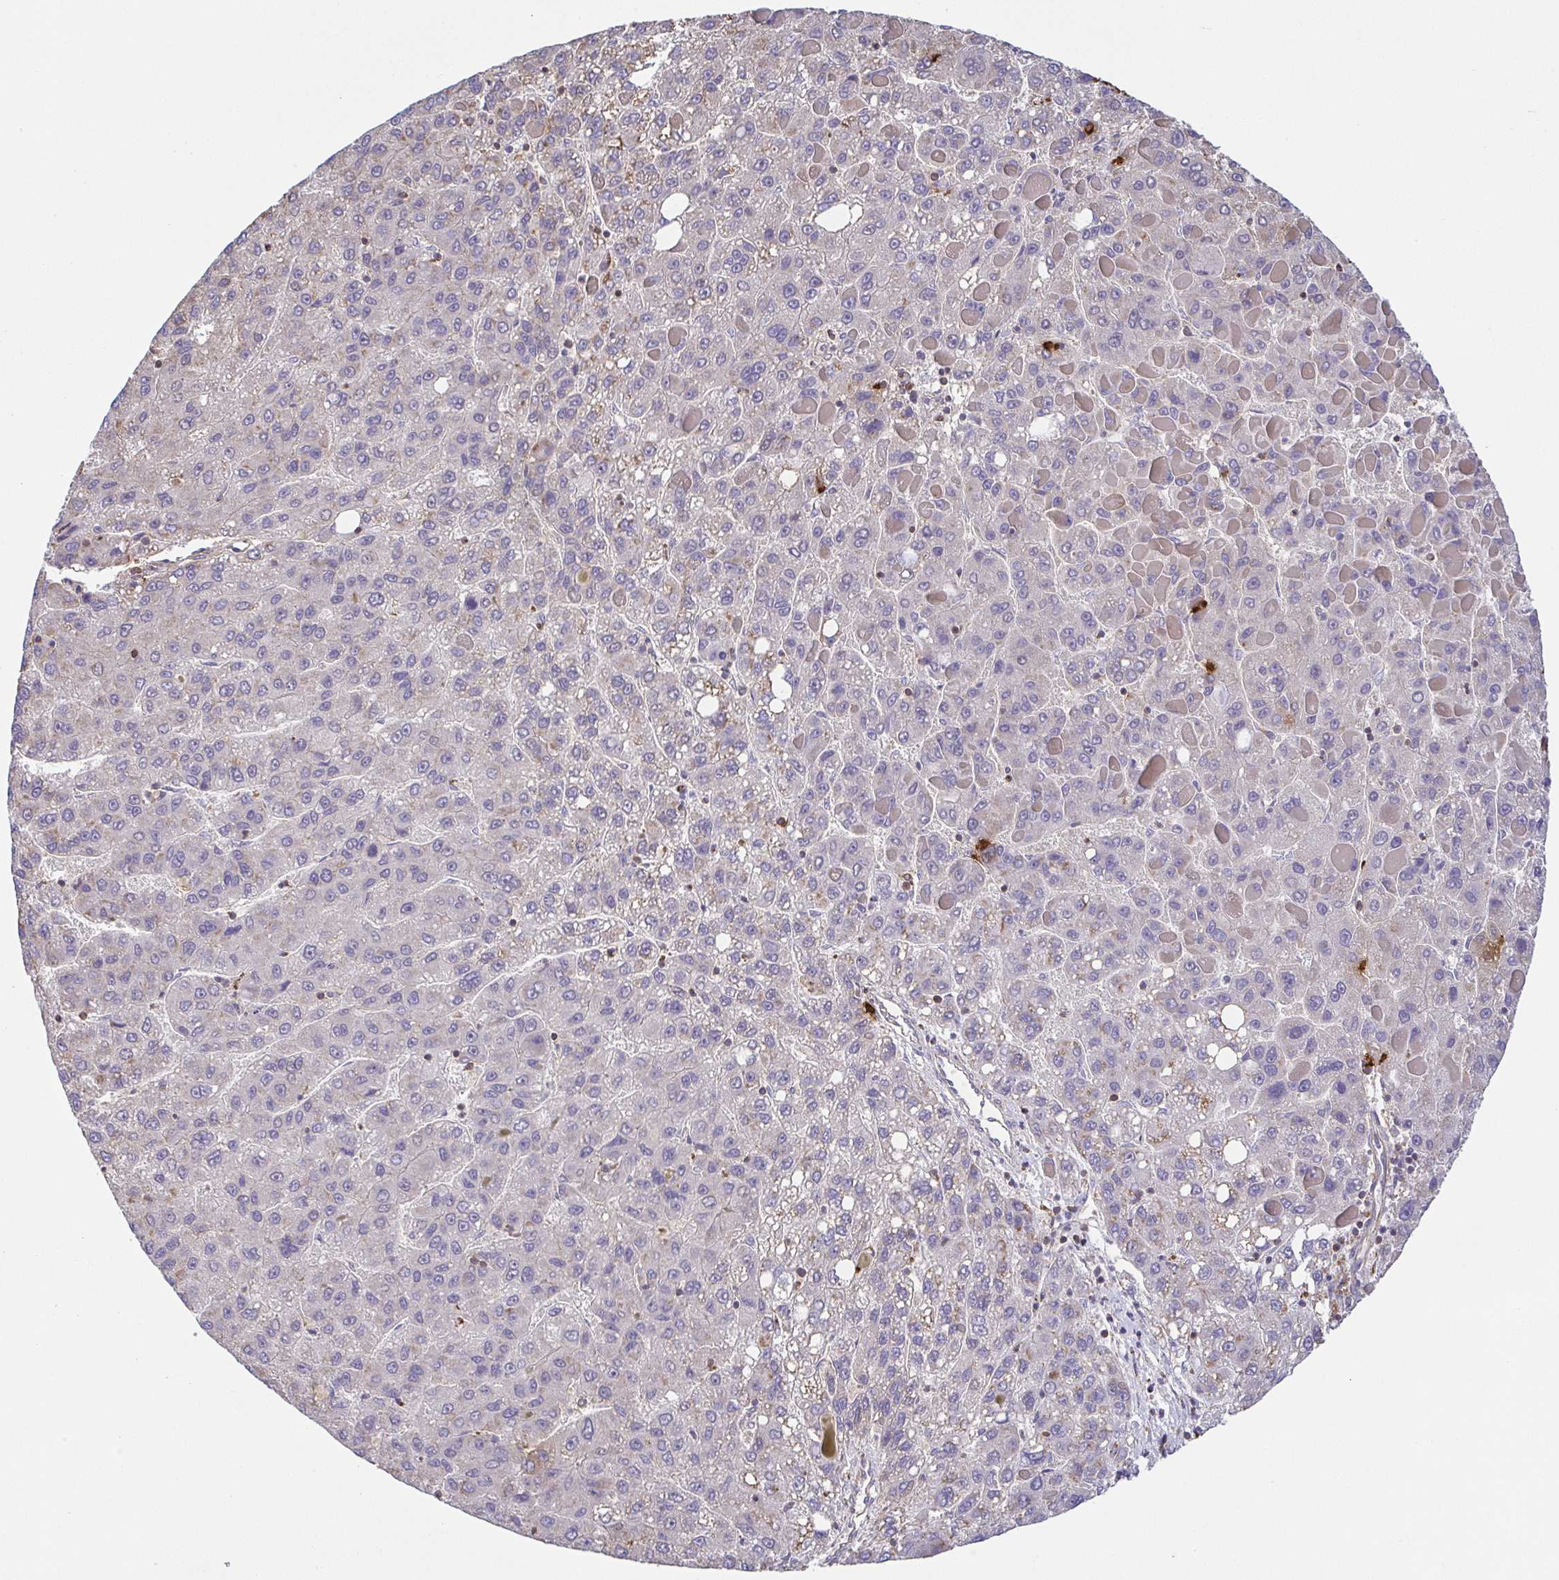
{"staining": {"intensity": "moderate", "quantity": "<25%", "location": "cytoplasmic/membranous"}, "tissue": "liver cancer", "cell_type": "Tumor cells", "image_type": "cancer", "snomed": [{"axis": "morphology", "description": "Carcinoma, Hepatocellular, NOS"}, {"axis": "topography", "description": "Liver"}], "caption": "Brown immunohistochemical staining in liver cancer (hepatocellular carcinoma) demonstrates moderate cytoplasmic/membranous staining in about <25% of tumor cells. The staining was performed using DAB (3,3'-diaminobenzidine), with brown indicating positive protein expression. Nuclei are stained blue with hematoxylin.", "gene": "PREPL", "patient": {"sex": "female", "age": 82}}